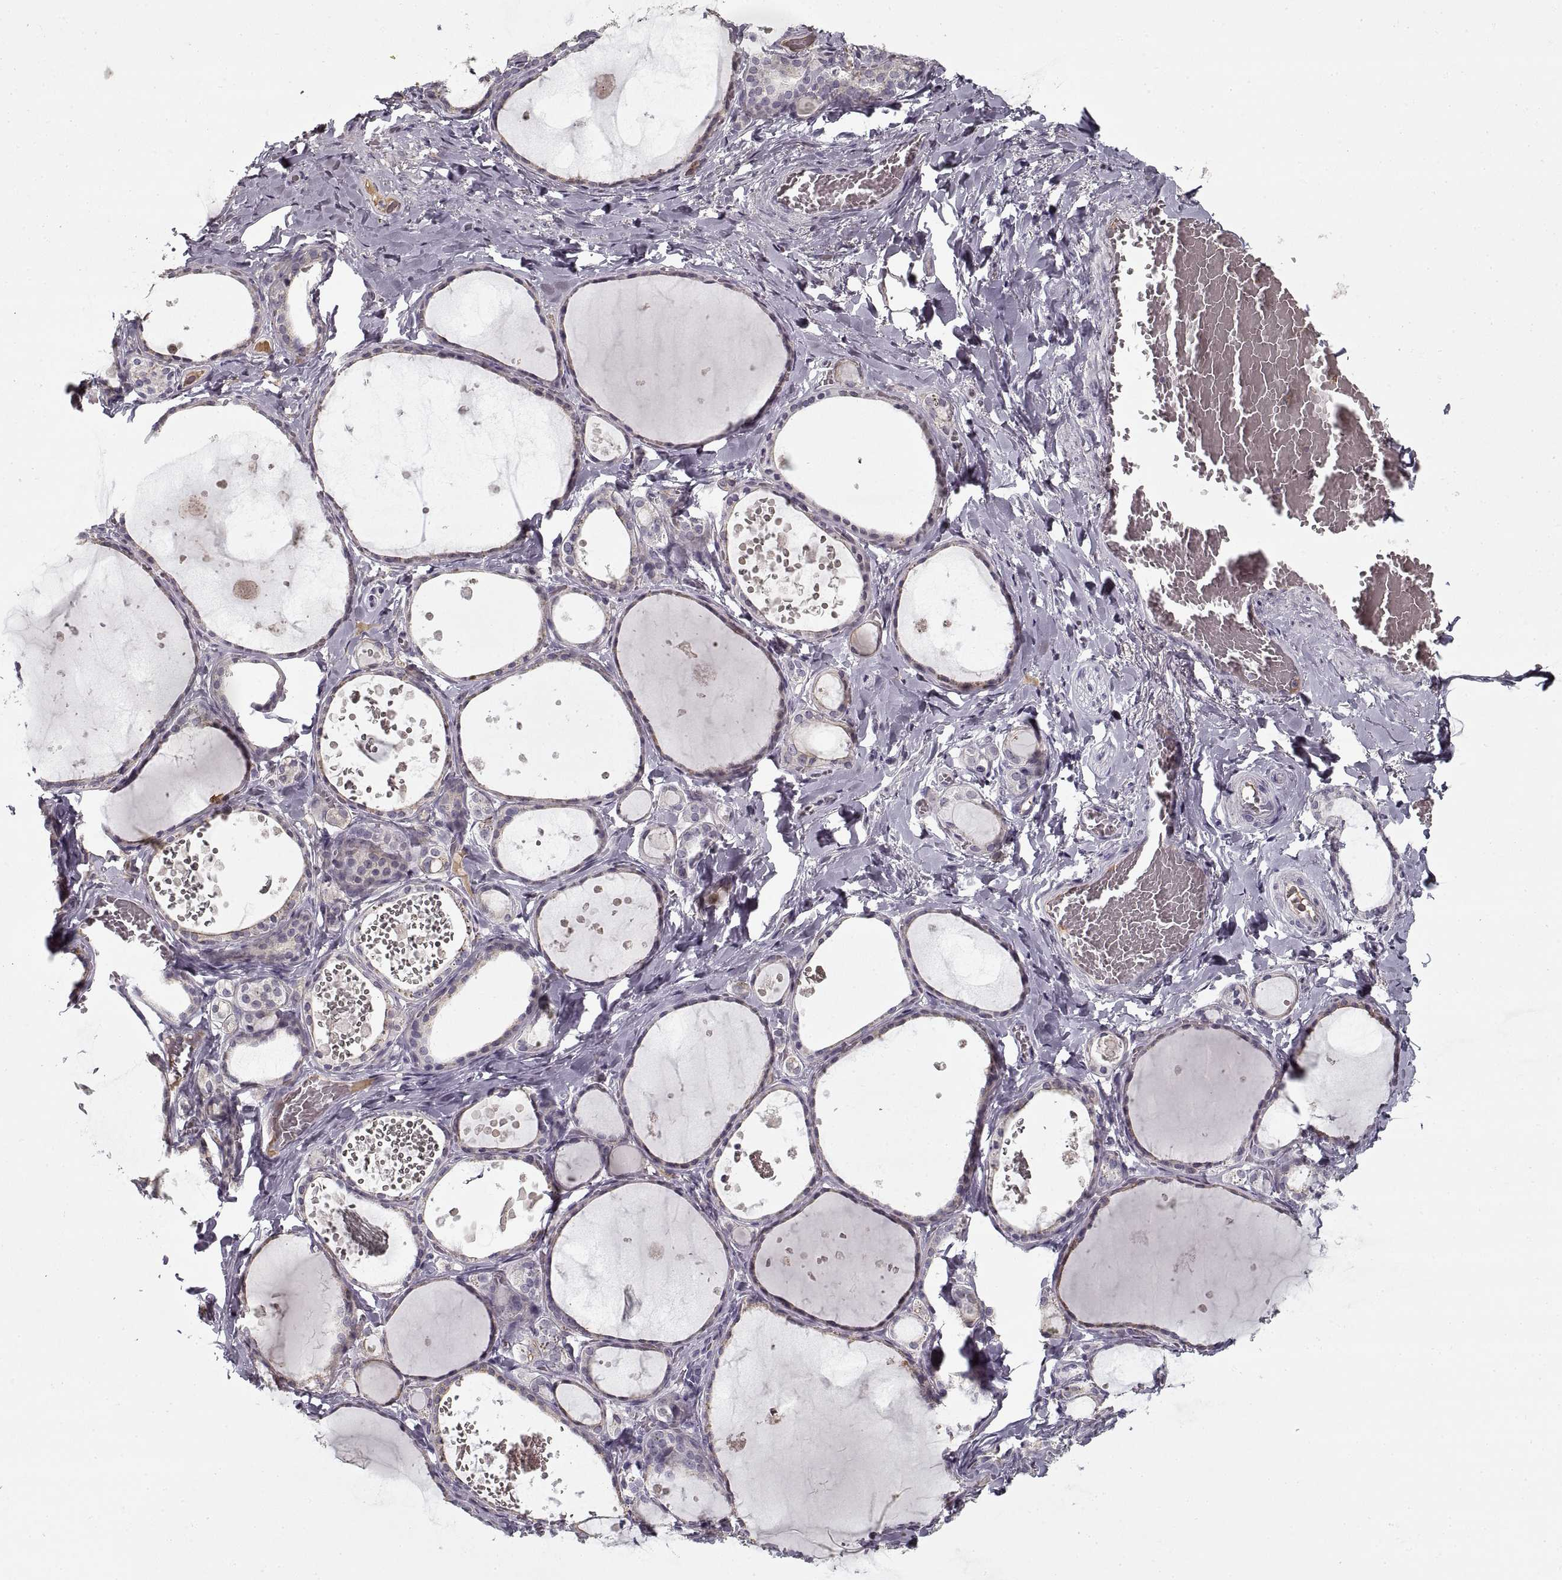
{"staining": {"intensity": "negative", "quantity": "none", "location": "none"}, "tissue": "thyroid gland", "cell_type": "Glandular cells", "image_type": "normal", "snomed": [{"axis": "morphology", "description": "Normal tissue, NOS"}, {"axis": "topography", "description": "Thyroid gland"}], "caption": "This is an IHC micrograph of normal human thyroid gland. There is no staining in glandular cells.", "gene": "GAD2", "patient": {"sex": "female", "age": 56}}